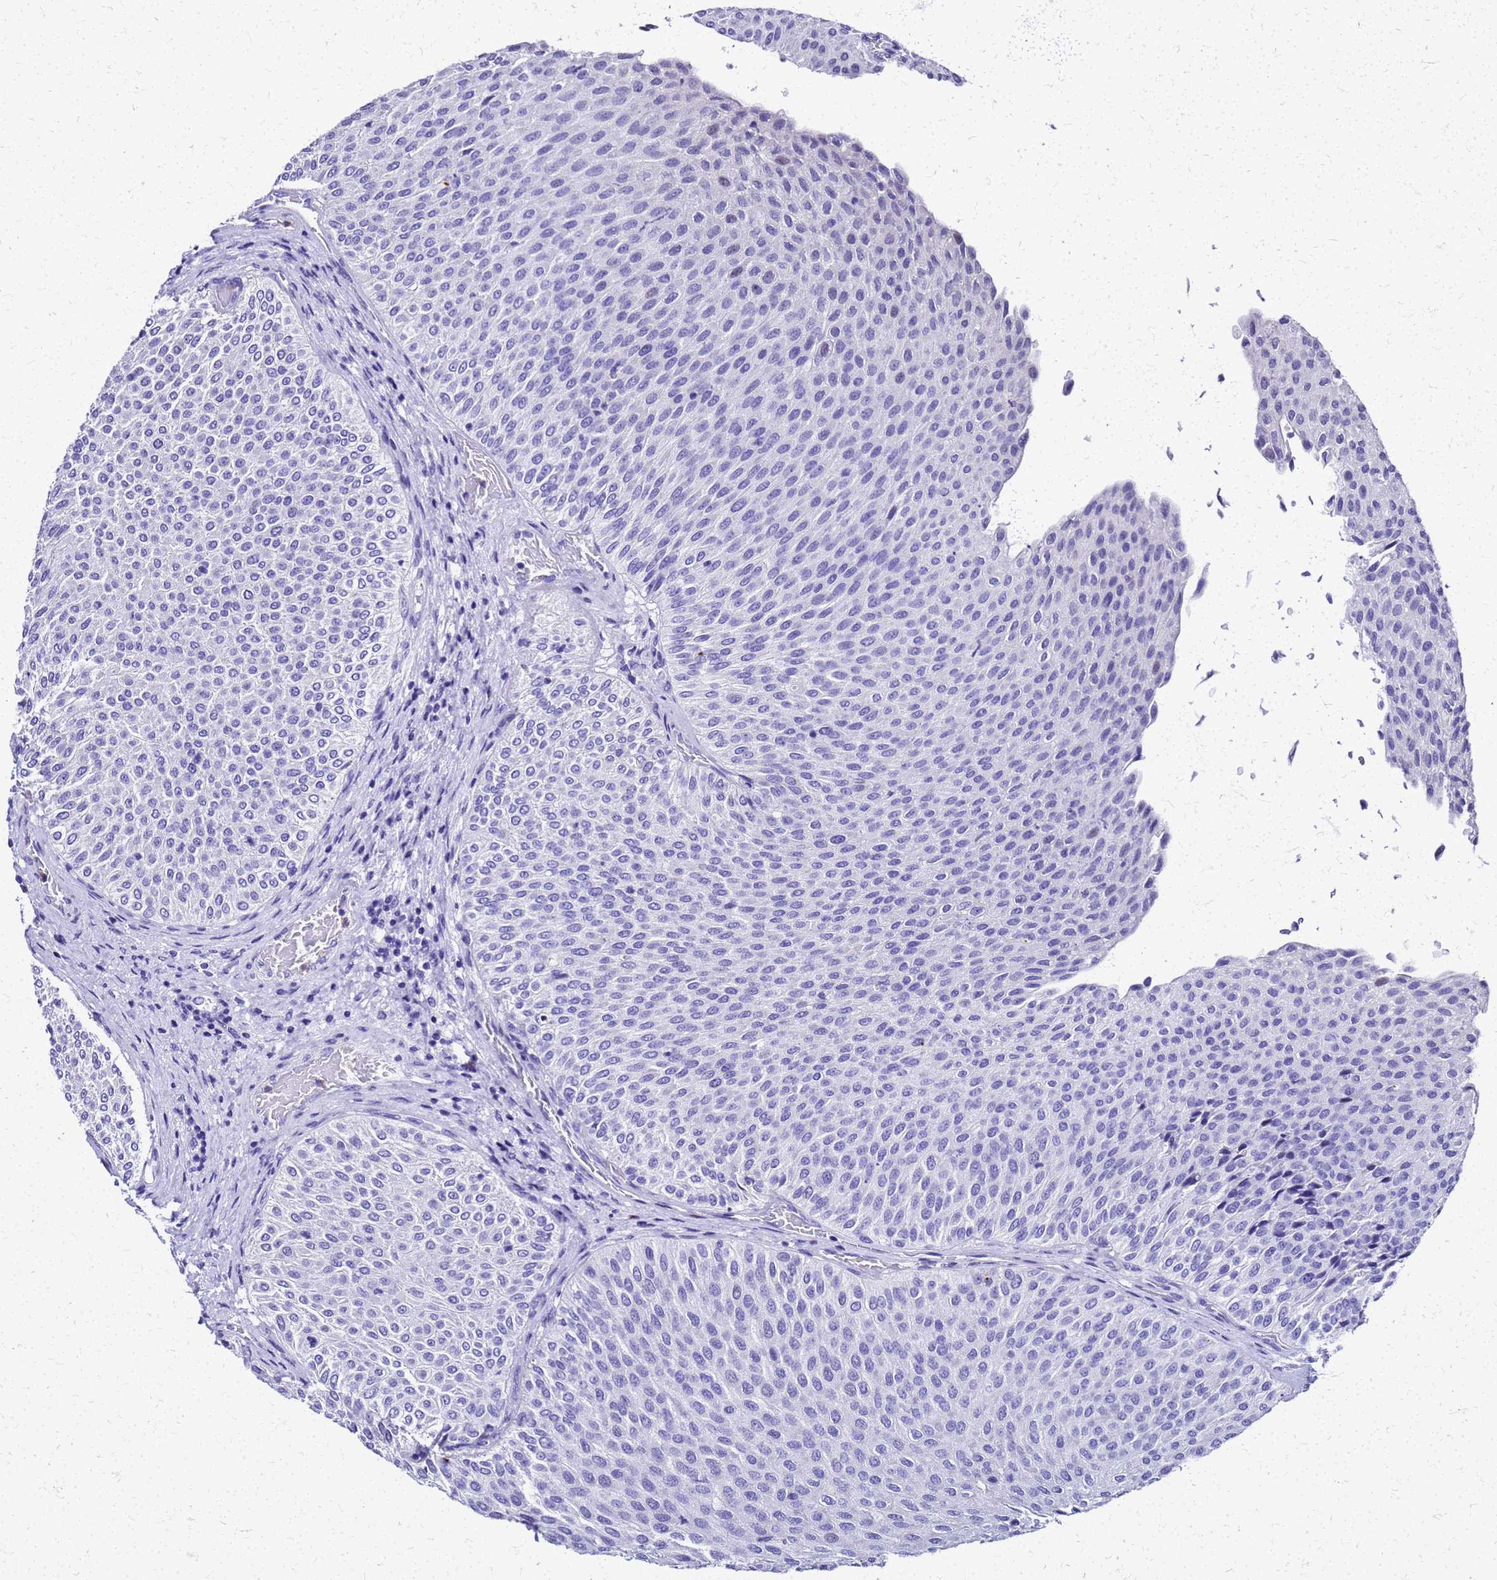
{"staining": {"intensity": "negative", "quantity": "none", "location": "none"}, "tissue": "urothelial cancer", "cell_type": "Tumor cells", "image_type": "cancer", "snomed": [{"axis": "morphology", "description": "Urothelial carcinoma, Low grade"}, {"axis": "topography", "description": "Urinary bladder"}], "caption": "The immunohistochemistry (IHC) histopathology image has no significant positivity in tumor cells of urothelial cancer tissue.", "gene": "SMIM21", "patient": {"sex": "male", "age": 78}}